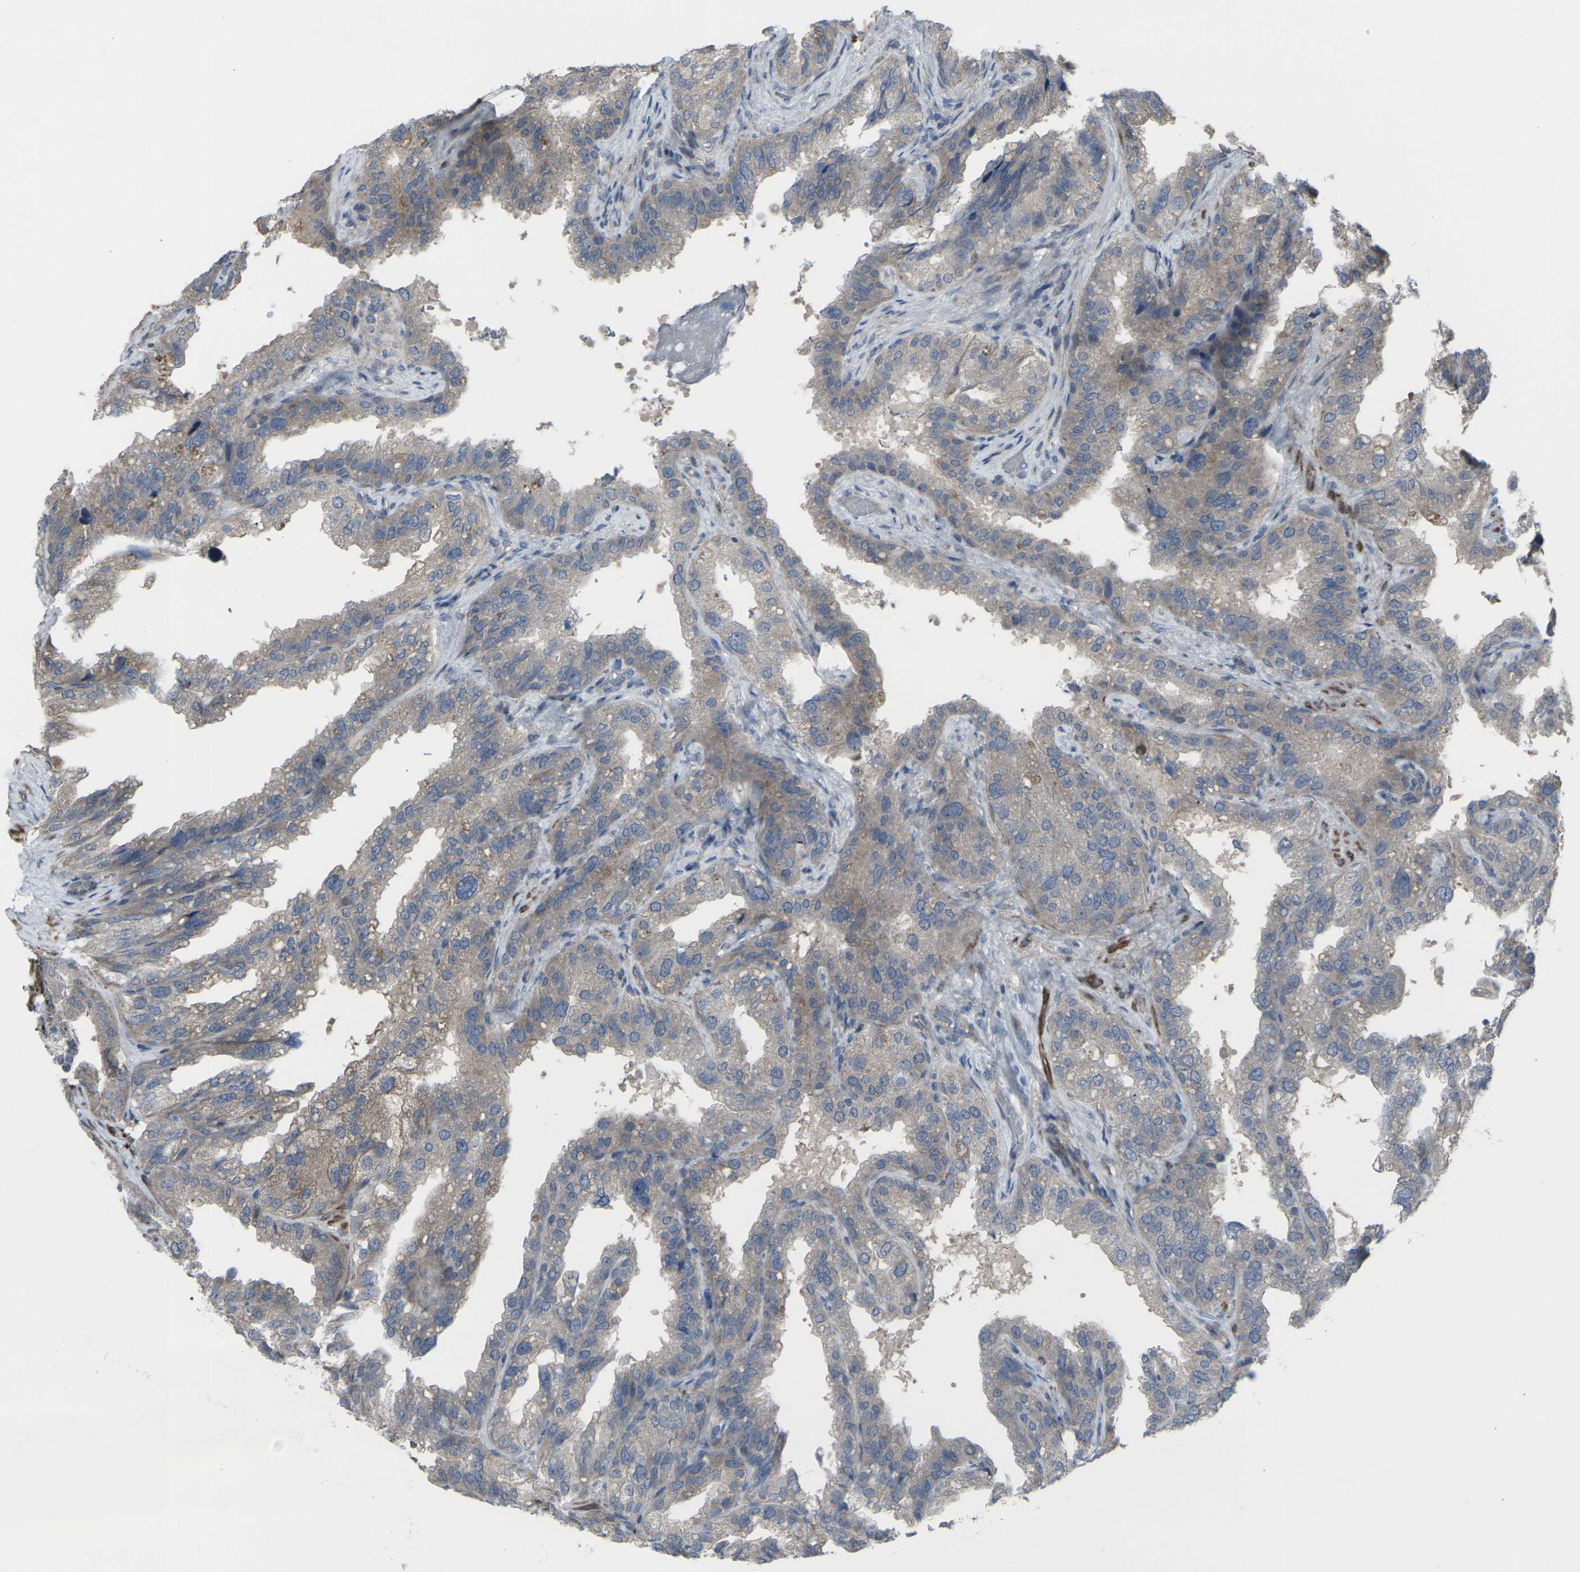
{"staining": {"intensity": "weak", "quantity": ">75%", "location": "cytoplasmic/membranous"}, "tissue": "seminal vesicle", "cell_type": "Glandular cells", "image_type": "normal", "snomed": [{"axis": "morphology", "description": "Normal tissue, NOS"}, {"axis": "topography", "description": "Seminal veicle"}], "caption": "Seminal vesicle stained for a protein demonstrates weak cytoplasmic/membranous positivity in glandular cells. (DAB (3,3'-diaminobenzidine) IHC, brown staining for protein, blue staining for nuclei).", "gene": "CCR10", "patient": {"sex": "male", "age": 68}}